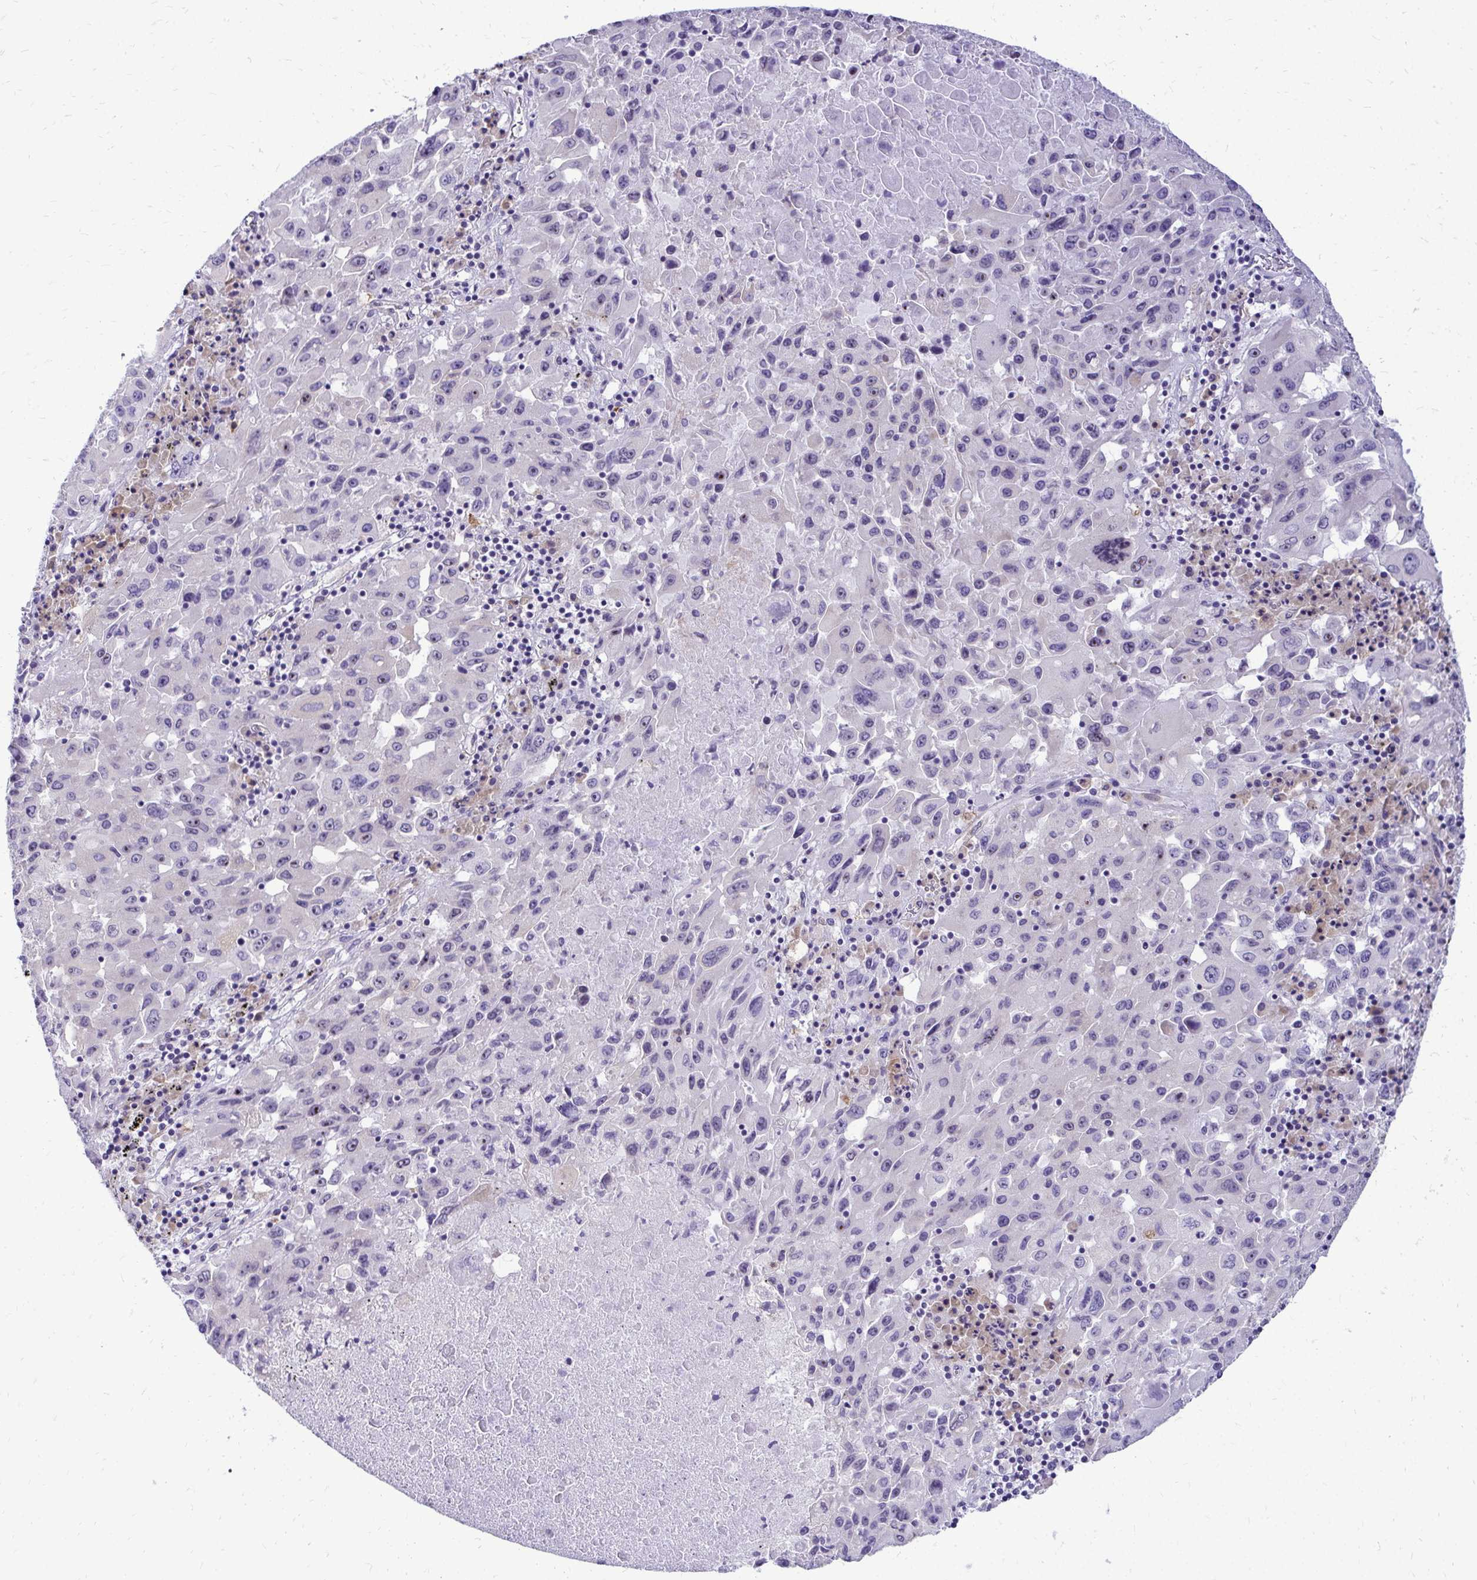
{"staining": {"intensity": "negative", "quantity": "none", "location": "none"}, "tissue": "lung cancer", "cell_type": "Tumor cells", "image_type": "cancer", "snomed": [{"axis": "morphology", "description": "Squamous cell carcinoma, NOS"}, {"axis": "topography", "description": "Lung"}], "caption": "Immunohistochemistry histopathology image of human lung cancer stained for a protein (brown), which displays no staining in tumor cells.", "gene": "NIFK", "patient": {"sex": "male", "age": 63}}